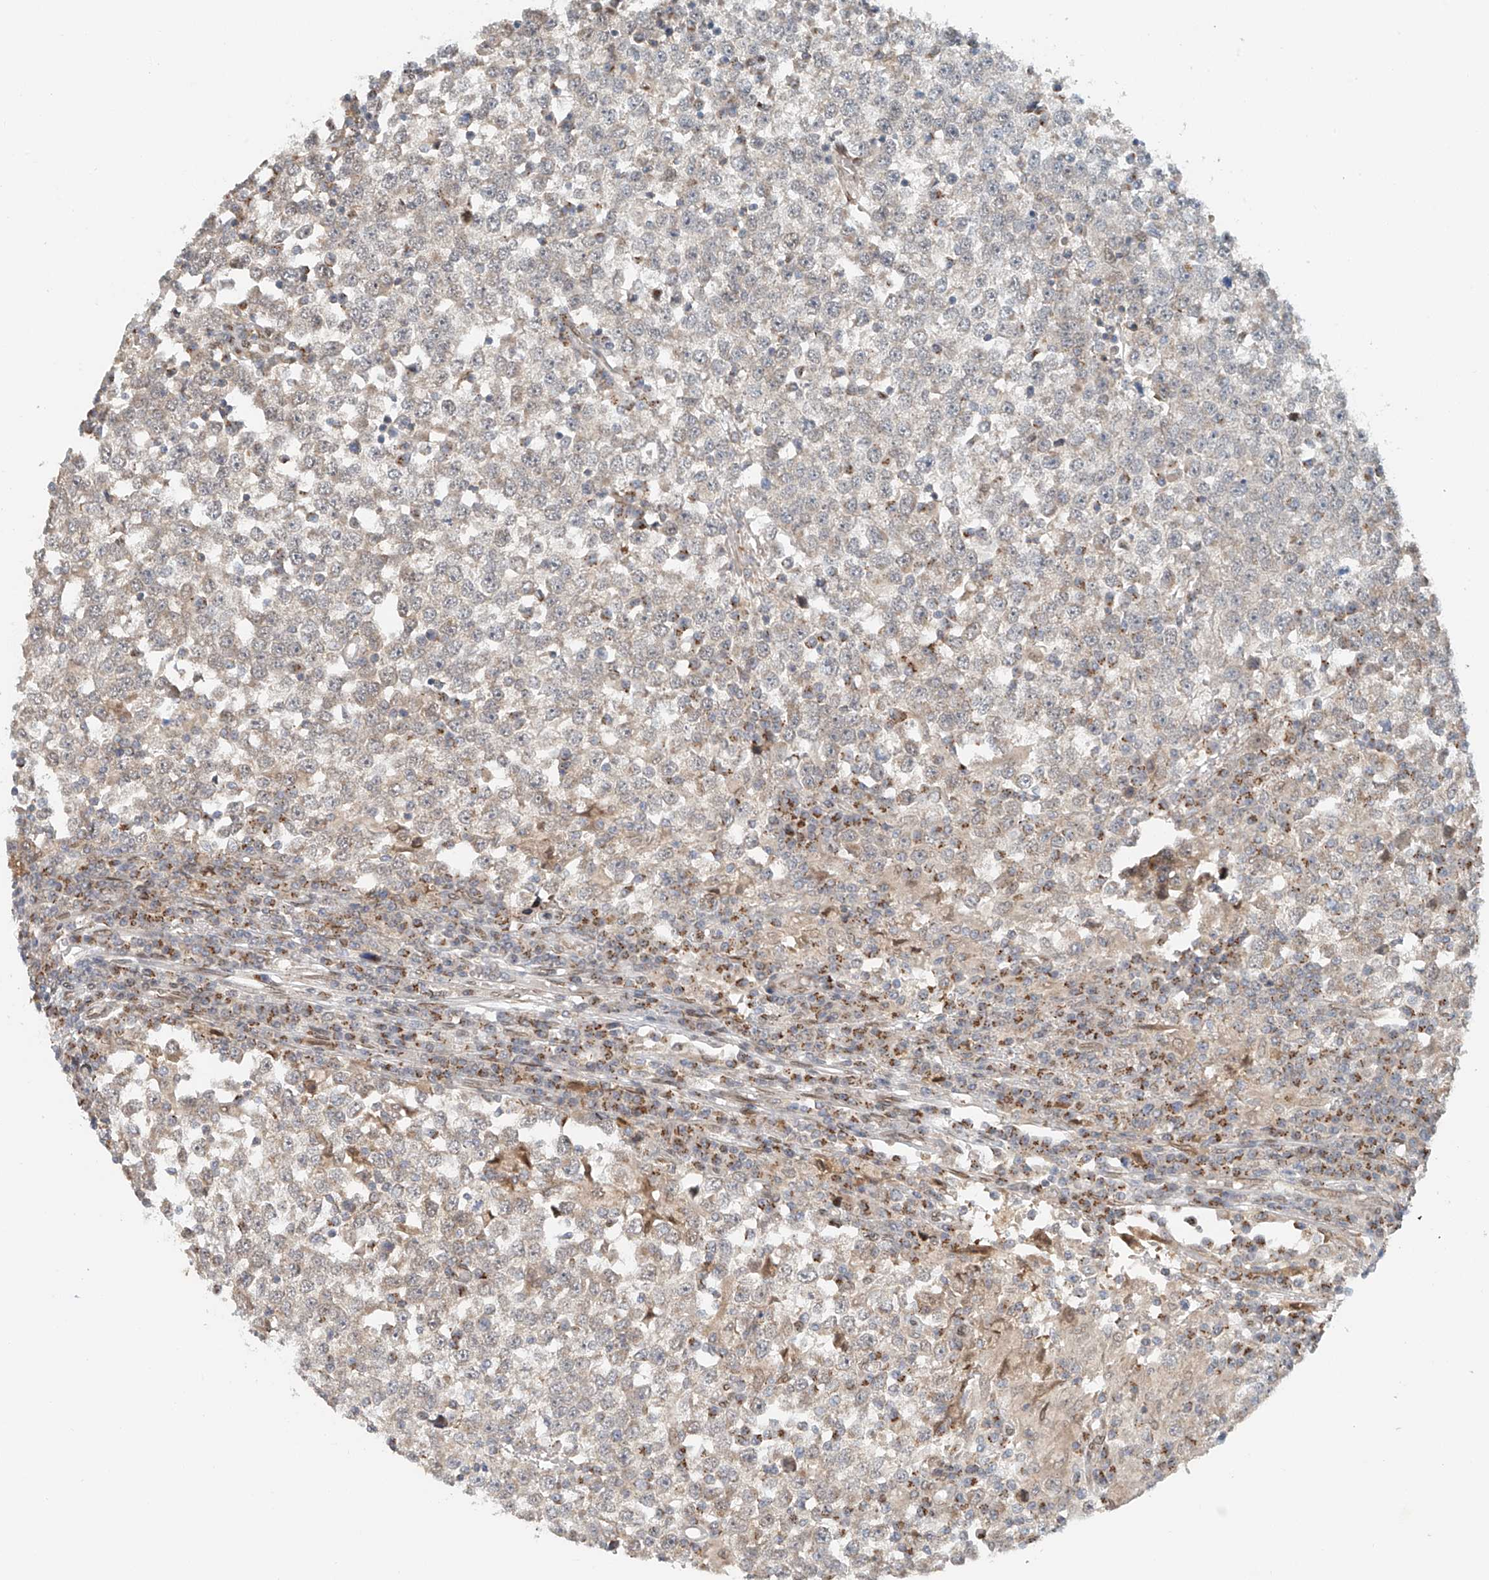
{"staining": {"intensity": "negative", "quantity": "none", "location": "none"}, "tissue": "testis cancer", "cell_type": "Tumor cells", "image_type": "cancer", "snomed": [{"axis": "morphology", "description": "Seminoma, NOS"}, {"axis": "topography", "description": "Testis"}], "caption": "The photomicrograph exhibits no staining of tumor cells in testis cancer (seminoma).", "gene": "STARD9", "patient": {"sex": "male", "age": 65}}